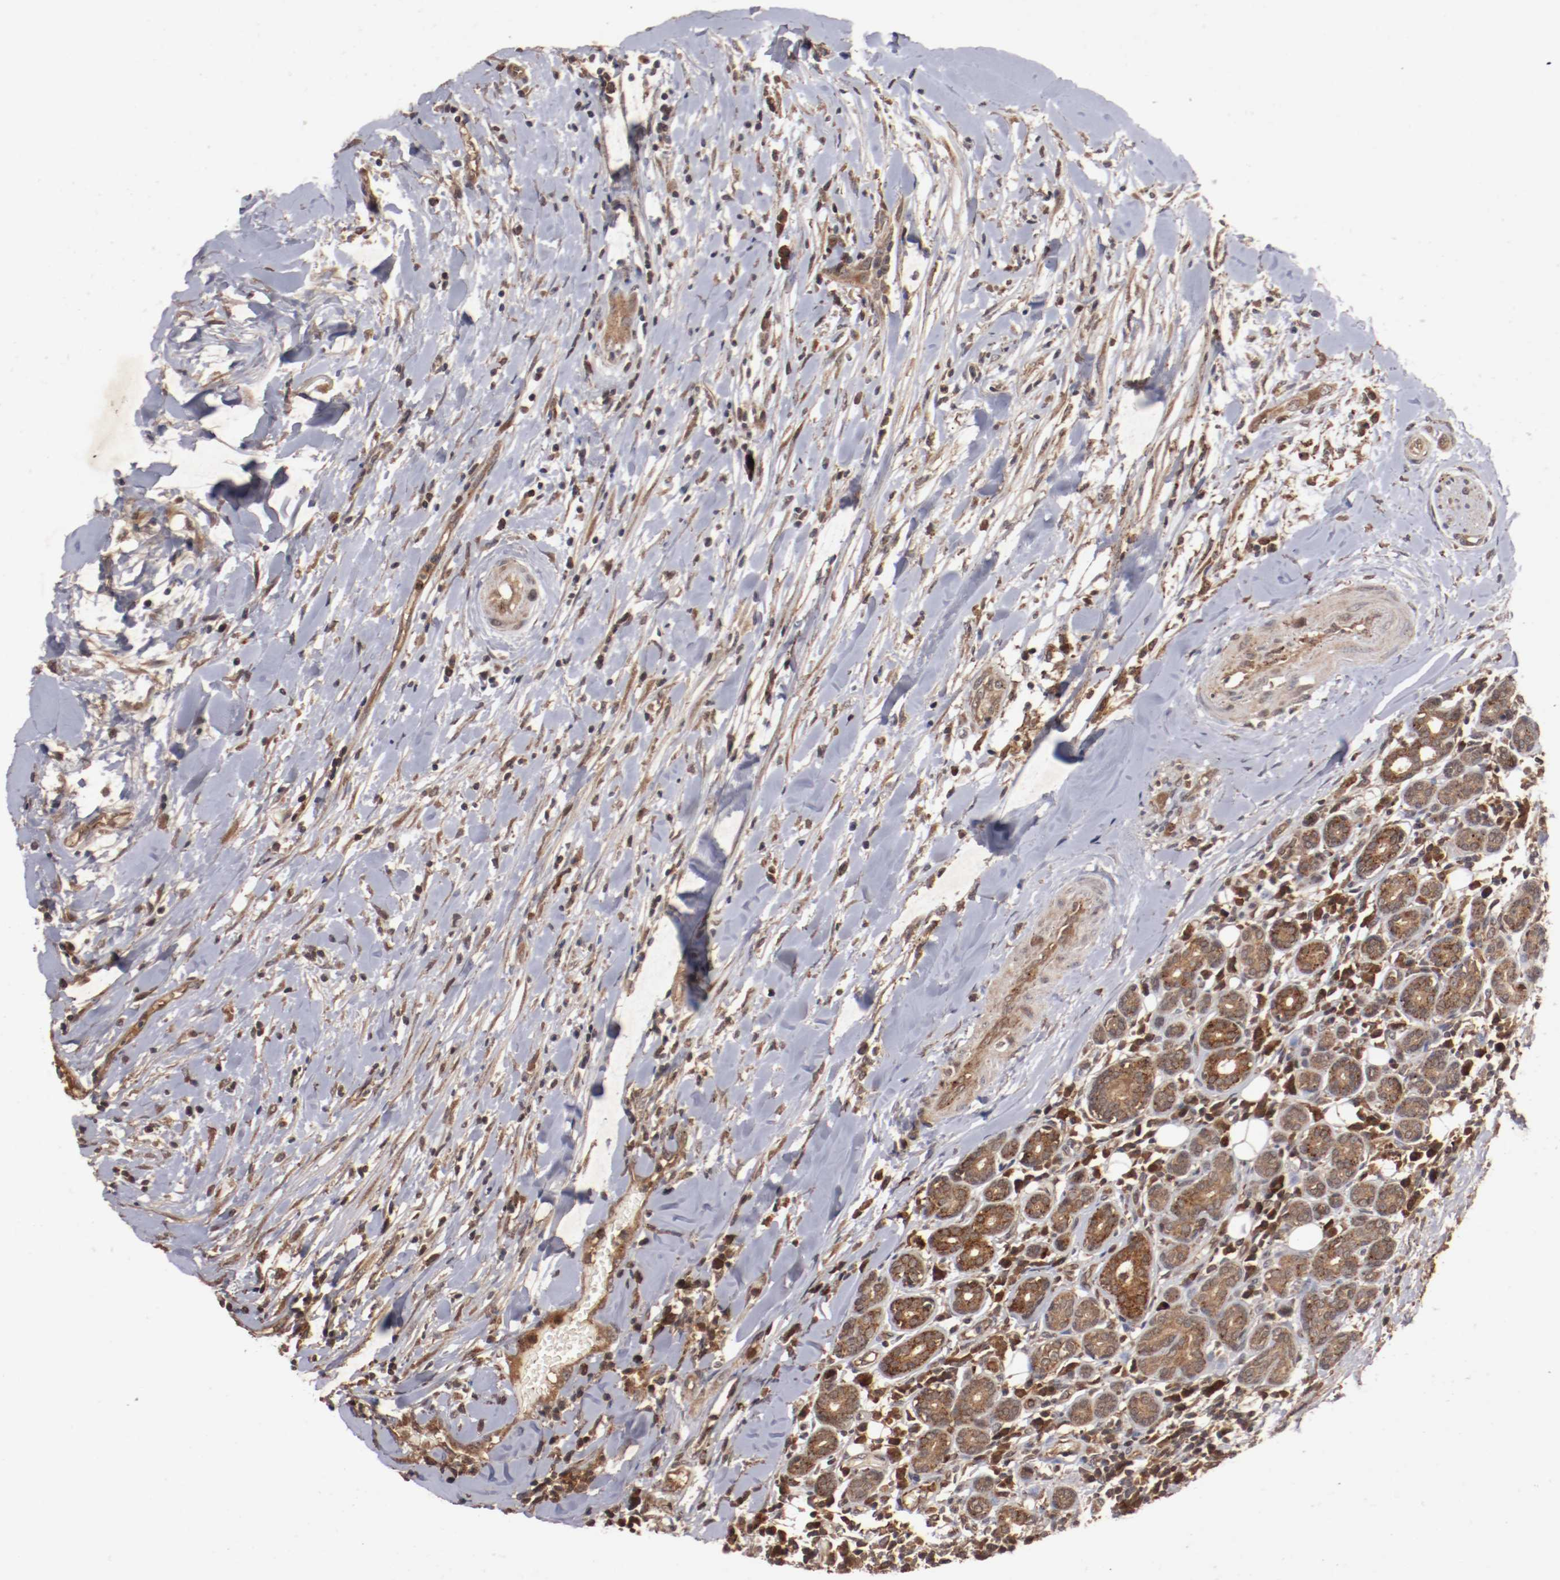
{"staining": {"intensity": "strong", "quantity": ">75%", "location": "cytoplasmic/membranous"}, "tissue": "head and neck cancer", "cell_type": "Tumor cells", "image_type": "cancer", "snomed": [{"axis": "morphology", "description": "Neoplasm, malignant, NOS"}, {"axis": "topography", "description": "Salivary gland"}, {"axis": "topography", "description": "Head-Neck"}], "caption": "A photomicrograph of head and neck cancer stained for a protein exhibits strong cytoplasmic/membranous brown staining in tumor cells.", "gene": "TENM1", "patient": {"sex": "male", "age": 43}}